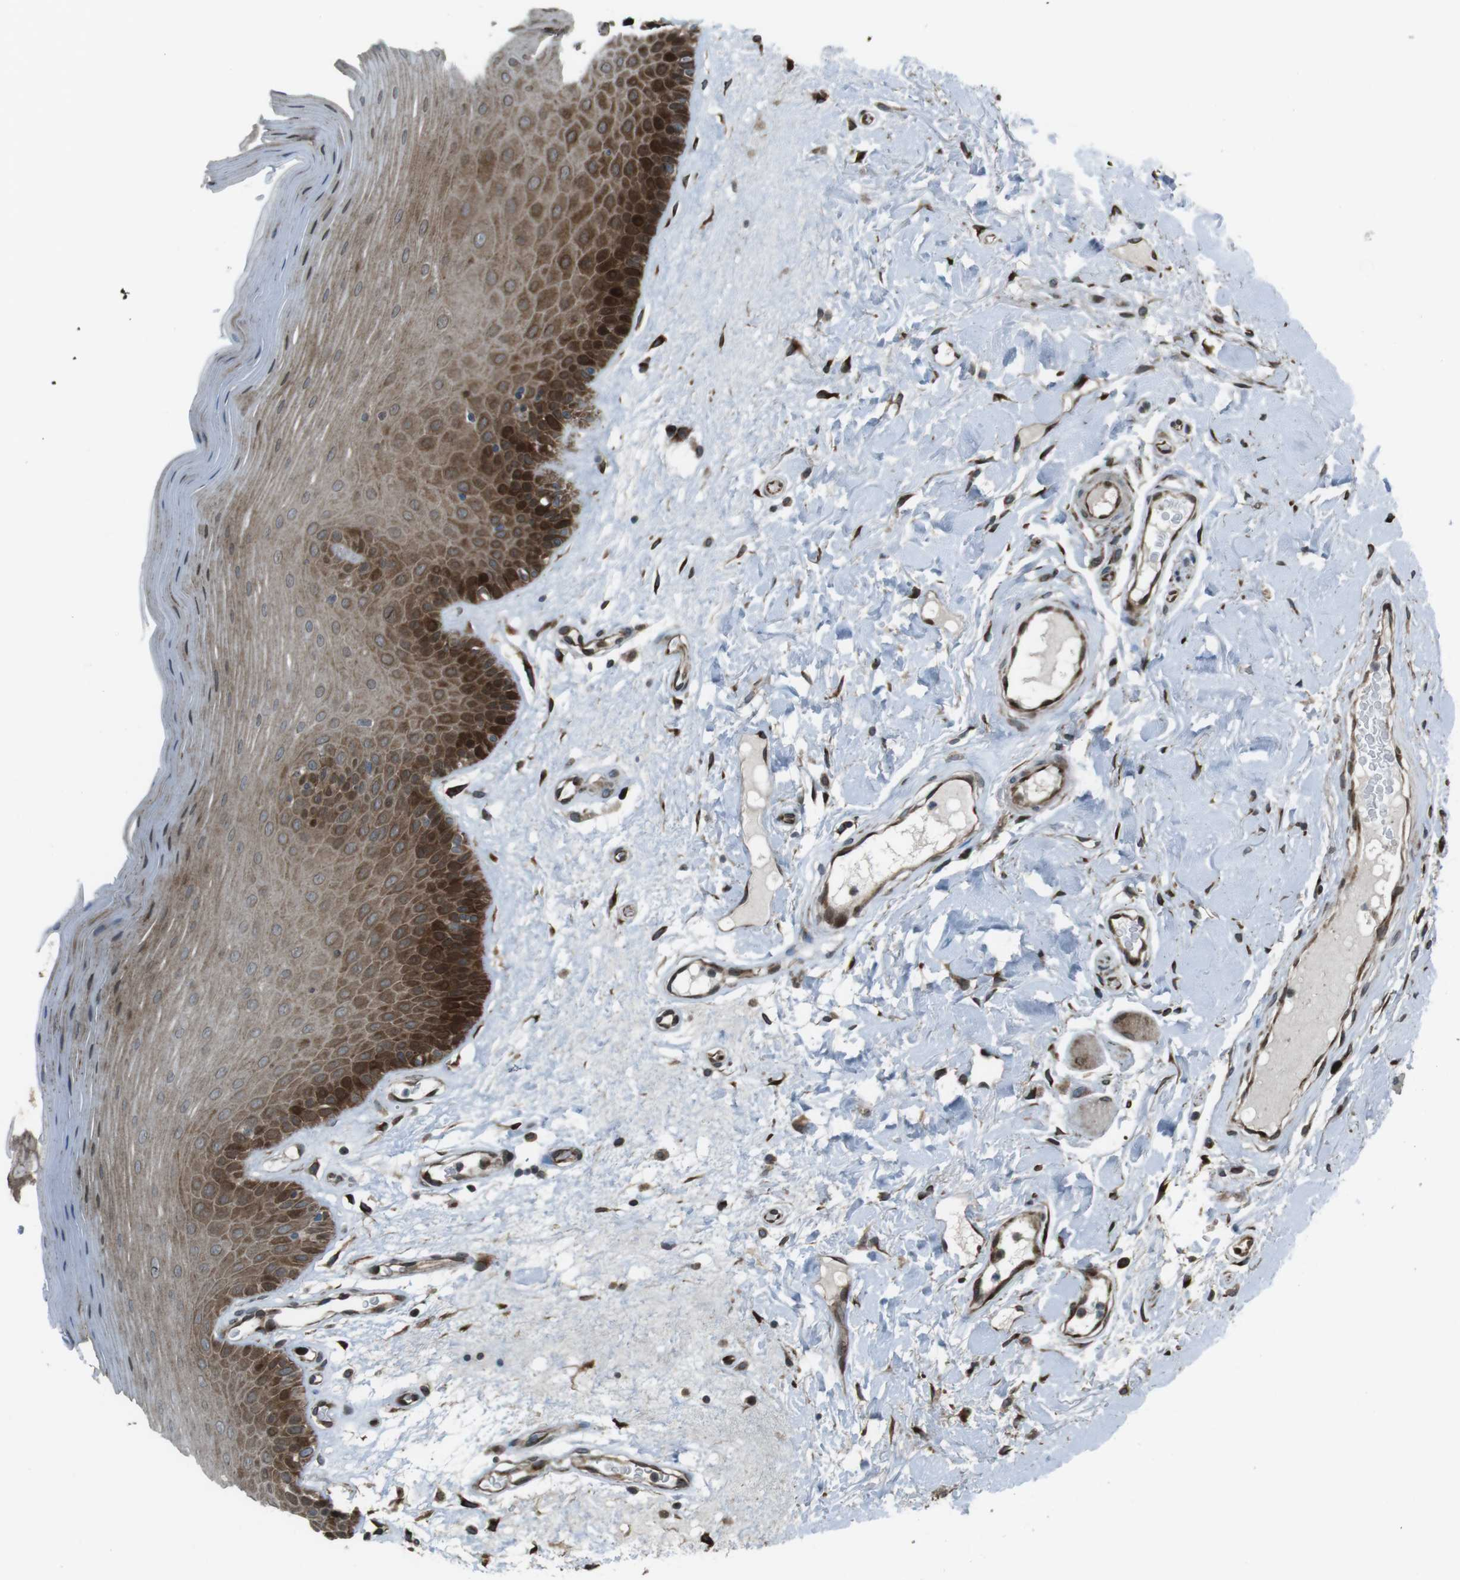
{"staining": {"intensity": "strong", "quantity": "25%-75%", "location": "cytoplasmic/membranous"}, "tissue": "oral mucosa", "cell_type": "Squamous epithelial cells", "image_type": "normal", "snomed": [{"axis": "morphology", "description": "Normal tissue, NOS"}, {"axis": "morphology", "description": "Squamous cell carcinoma, NOS"}, {"axis": "topography", "description": "Skeletal muscle"}, {"axis": "topography", "description": "Adipose tissue"}, {"axis": "topography", "description": "Vascular tissue"}, {"axis": "topography", "description": "Oral tissue"}, {"axis": "topography", "description": "Peripheral nerve tissue"}, {"axis": "topography", "description": "Head-Neck"}], "caption": "Immunohistochemical staining of normal human oral mucosa shows high levels of strong cytoplasmic/membranous expression in about 25%-75% of squamous epithelial cells.", "gene": "ZNF330", "patient": {"sex": "male", "age": 71}}